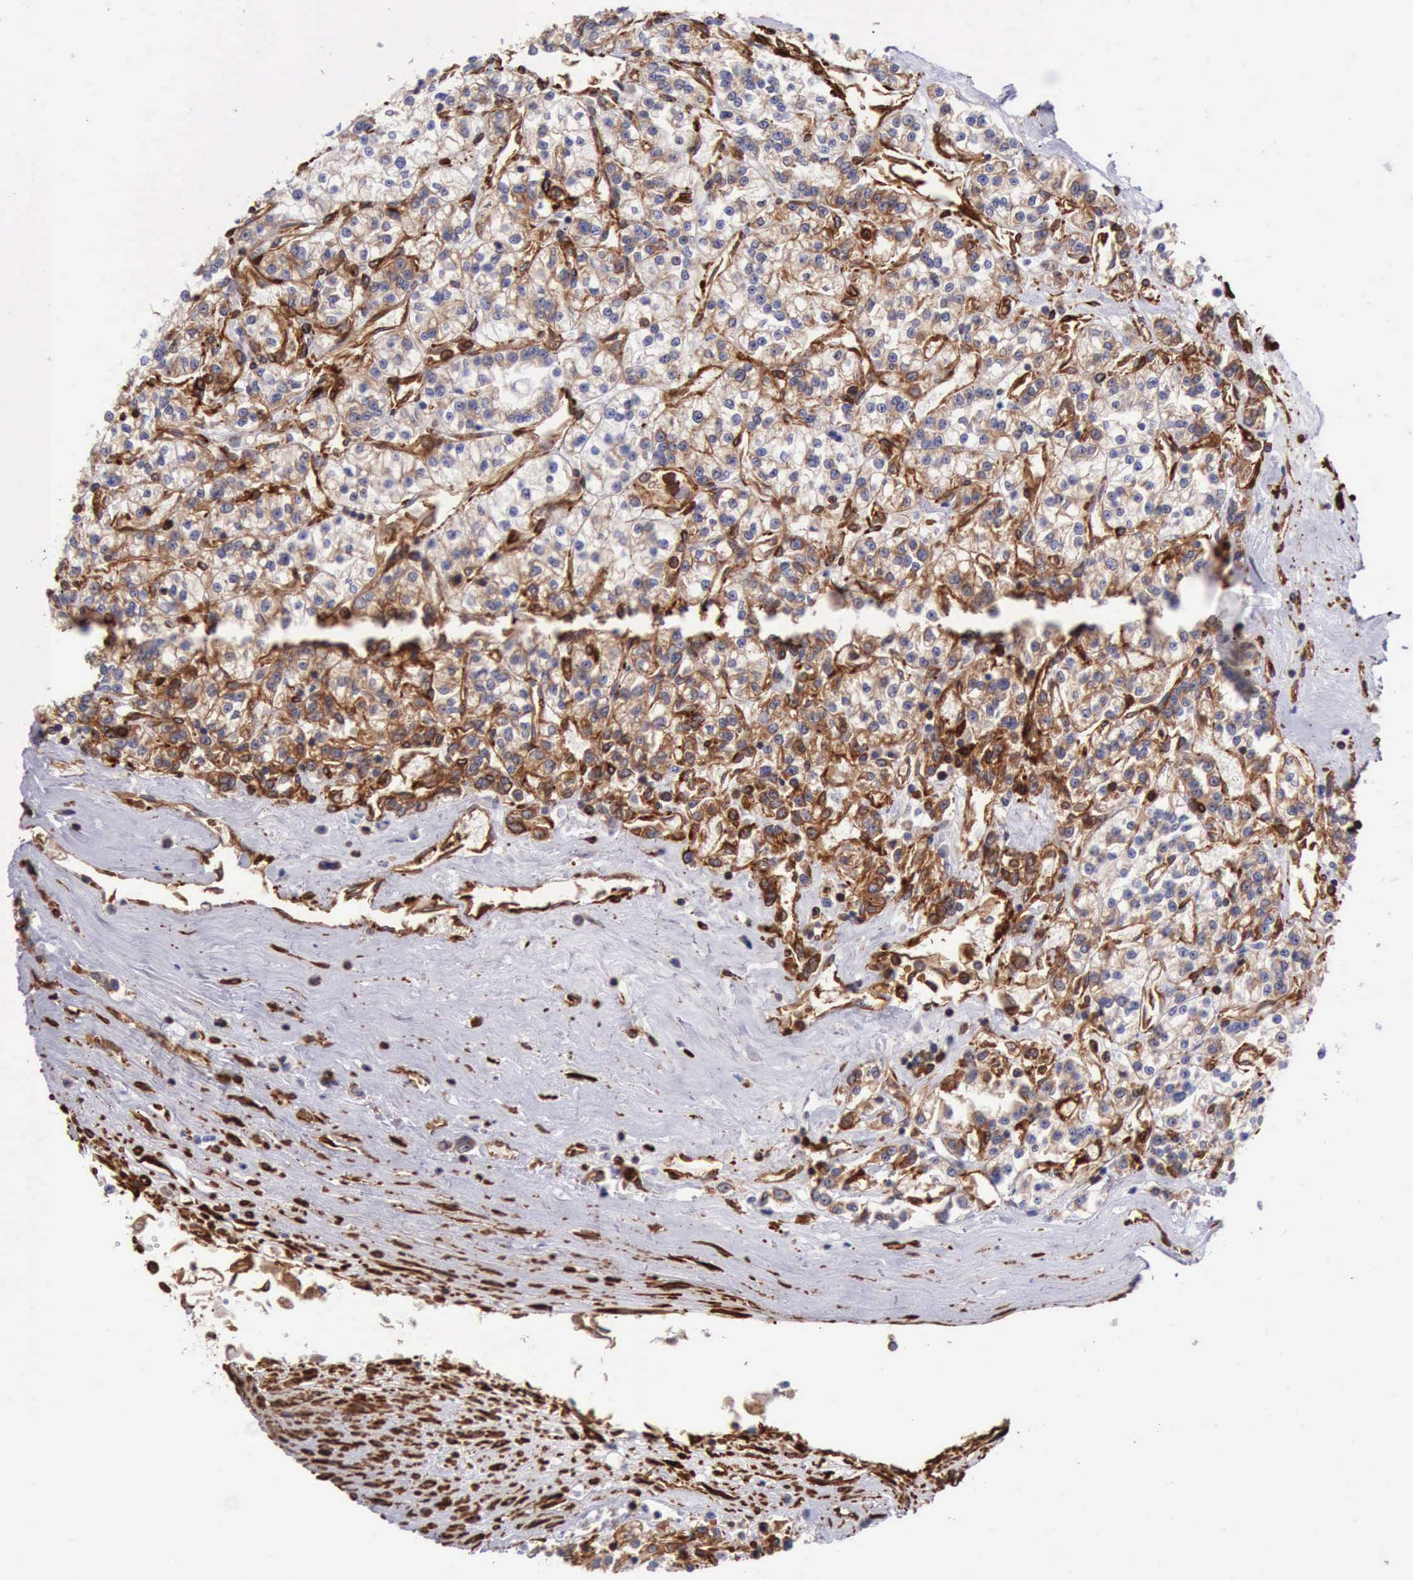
{"staining": {"intensity": "moderate", "quantity": "25%-75%", "location": "cytoplasmic/membranous"}, "tissue": "renal cancer", "cell_type": "Tumor cells", "image_type": "cancer", "snomed": [{"axis": "morphology", "description": "Adenocarcinoma, NOS"}, {"axis": "topography", "description": "Kidney"}], "caption": "This photomicrograph exhibits adenocarcinoma (renal) stained with immunohistochemistry to label a protein in brown. The cytoplasmic/membranous of tumor cells show moderate positivity for the protein. Nuclei are counter-stained blue.", "gene": "FLNA", "patient": {"sex": "female", "age": 76}}